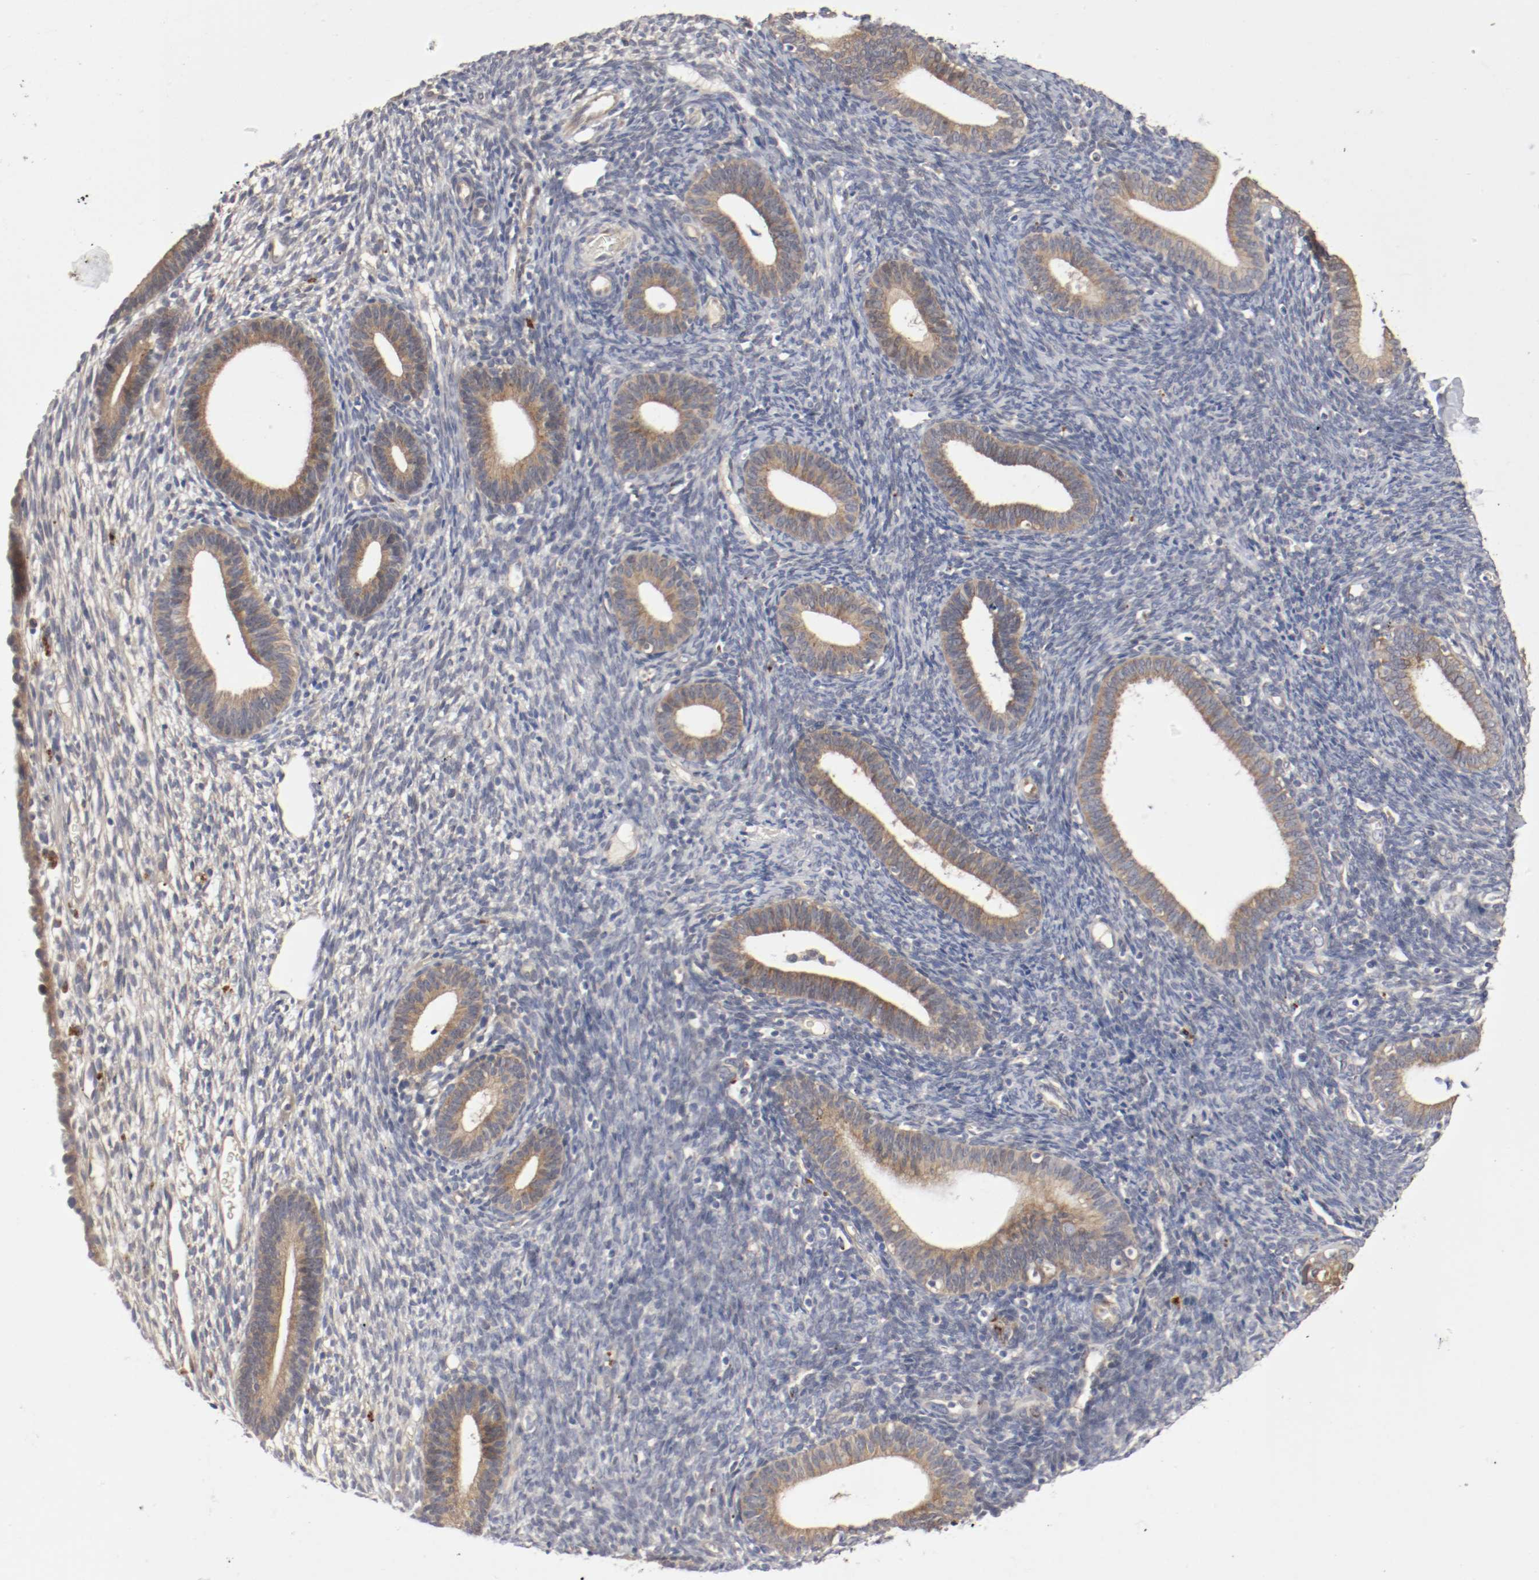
{"staining": {"intensity": "negative", "quantity": "none", "location": "none"}, "tissue": "endometrium", "cell_type": "Cells in endometrial stroma", "image_type": "normal", "snomed": [{"axis": "morphology", "description": "Normal tissue, NOS"}, {"axis": "topography", "description": "Endometrium"}], "caption": "Immunohistochemistry (IHC) histopathology image of unremarkable human endometrium stained for a protein (brown), which shows no staining in cells in endometrial stroma.", "gene": "REN", "patient": {"sex": "female", "age": 57}}